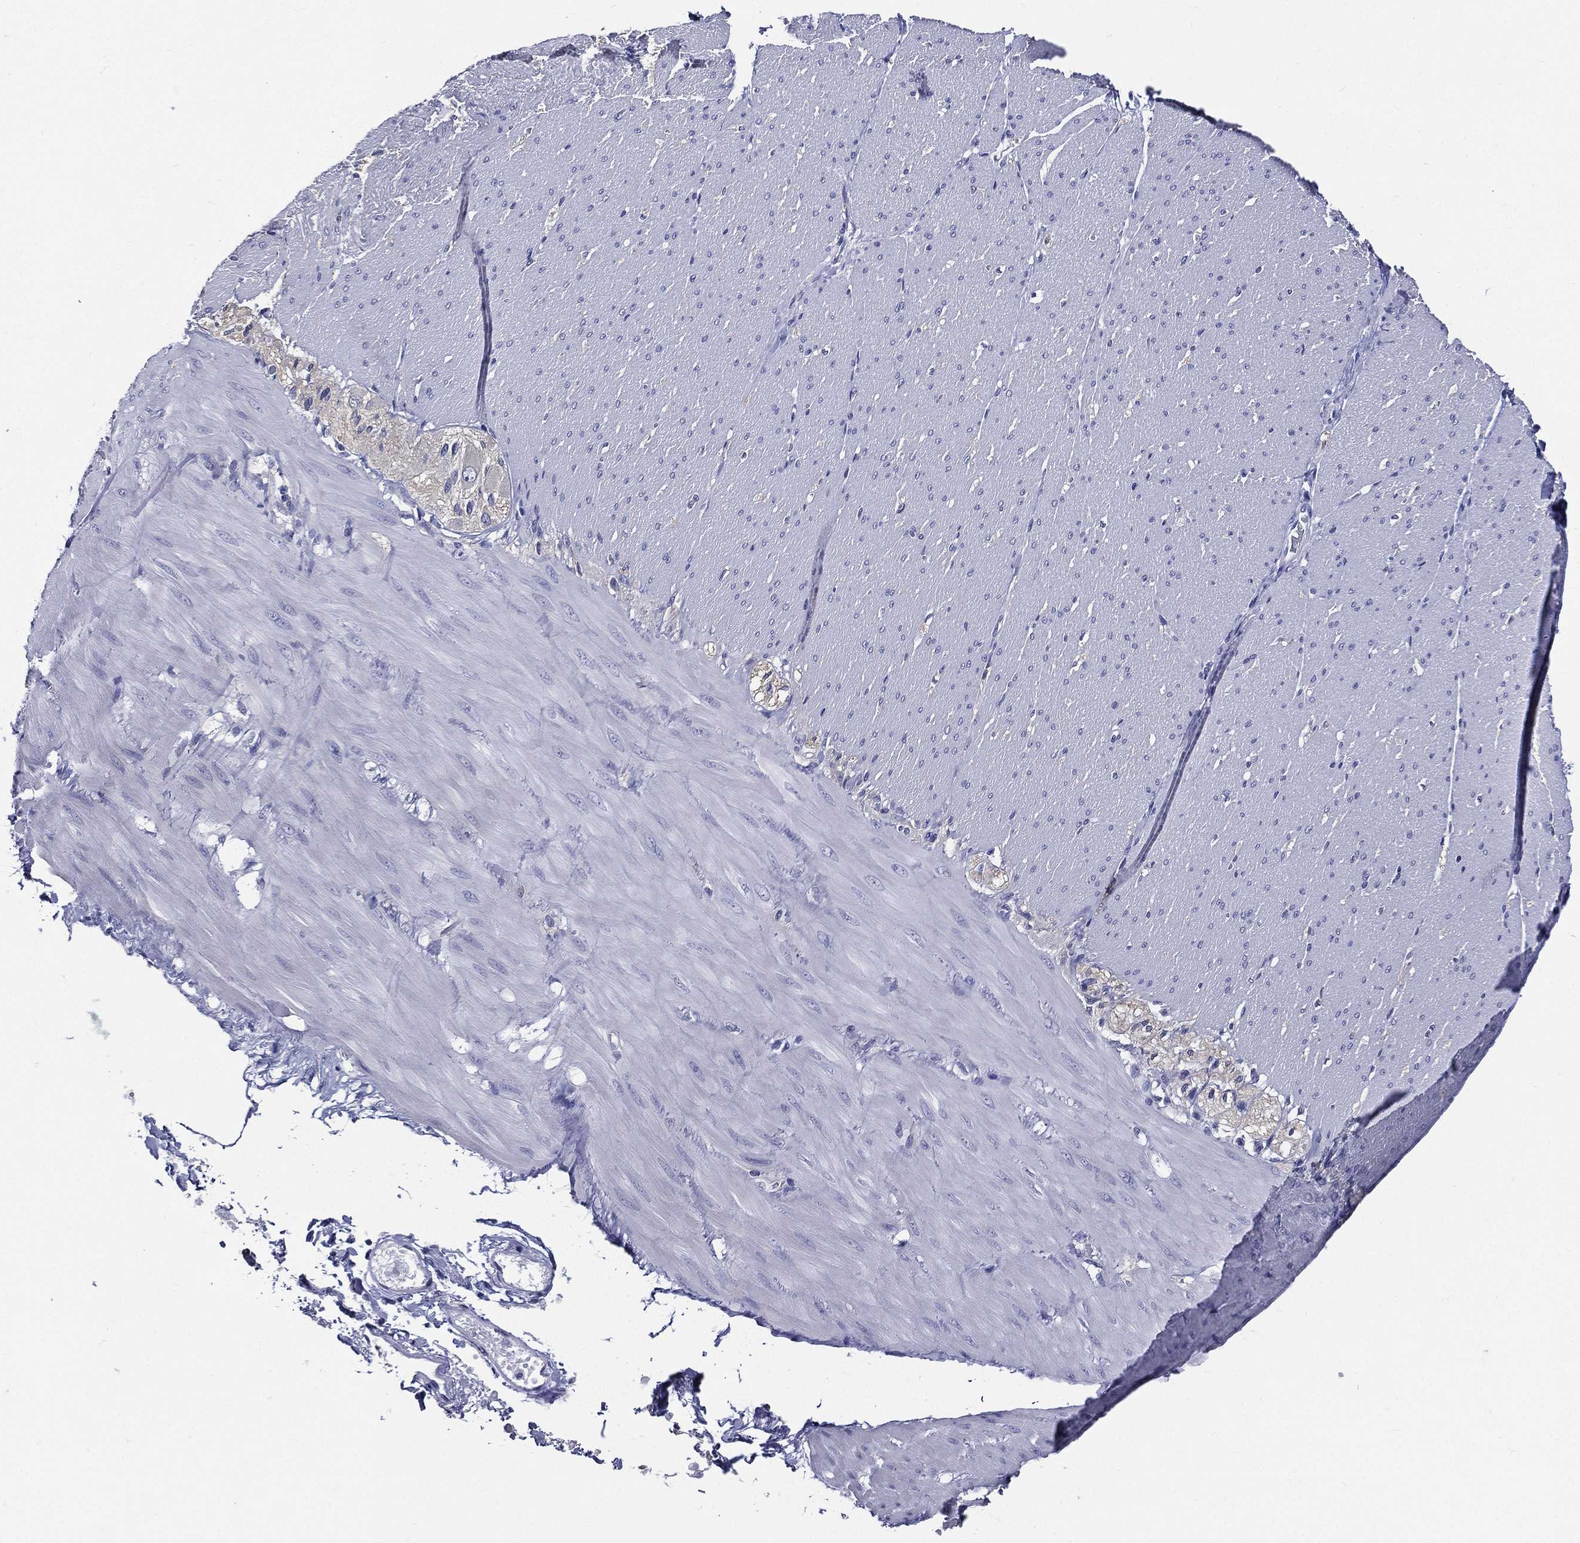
{"staining": {"intensity": "negative", "quantity": "none", "location": "none"}, "tissue": "adipose tissue", "cell_type": "Adipocytes", "image_type": "normal", "snomed": [{"axis": "morphology", "description": "Normal tissue, NOS"}, {"axis": "topography", "description": "Smooth muscle"}, {"axis": "topography", "description": "Duodenum"}, {"axis": "topography", "description": "Peripheral nerve tissue"}], "caption": "A high-resolution photomicrograph shows immunohistochemistry (IHC) staining of benign adipose tissue, which displays no significant expression in adipocytes.", "gene": "DPYS", "patient": {"sex": "female", "age": 61}}